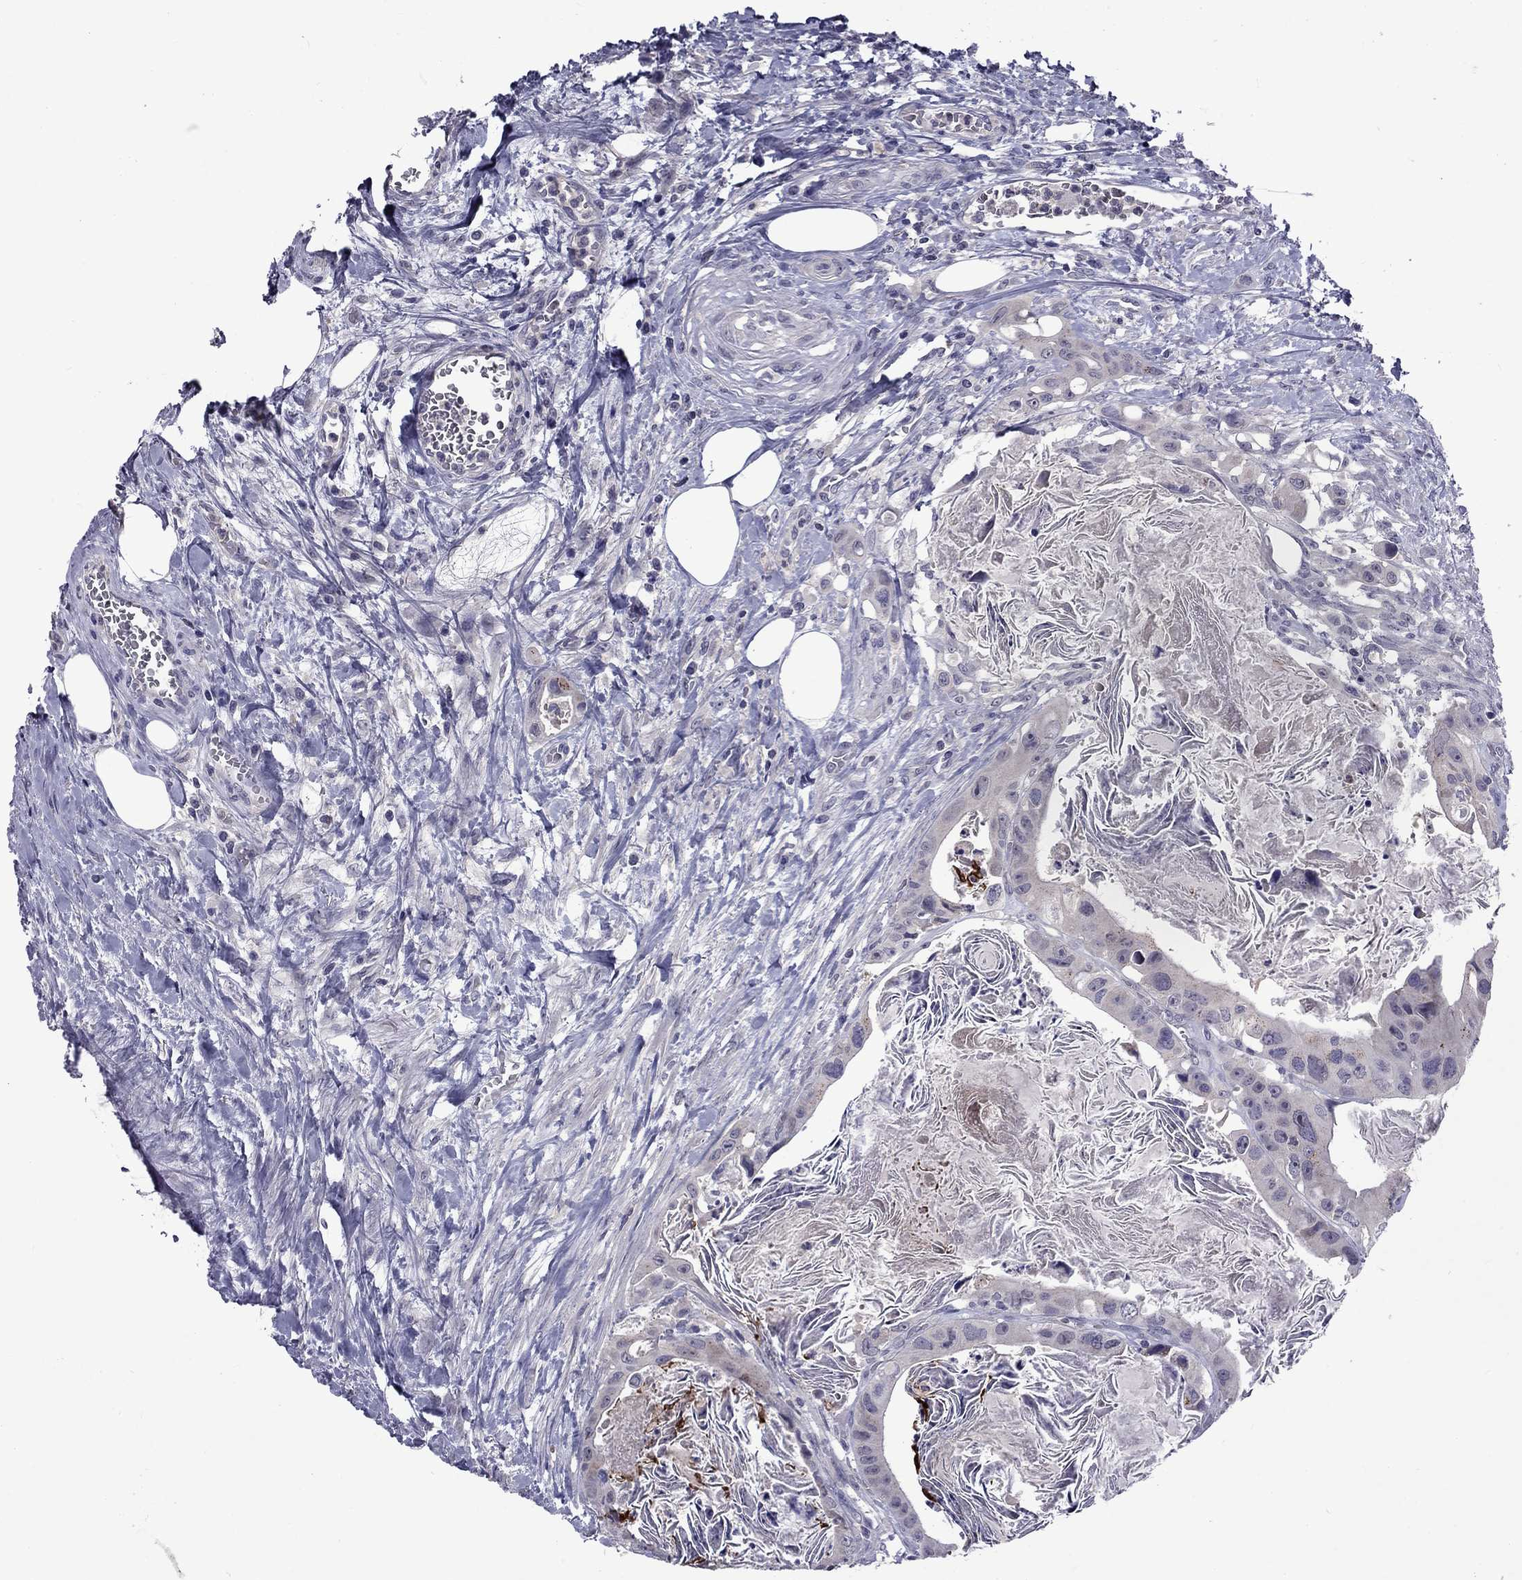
{"staining": {"intensity": "negative", "quantity": "none", "location": "none"}, "tissue": "colorectal cancer", "cell_type": "Tumor cells", "image_type": "cancer", "snomed": [{"axis": "morphology", "description": "Adenocarcinoma, NOS"}, {"axis": "topography", "description": "Rectum"}], "caption": "Histopathology image shows no protein staining in tumor cells of colorectal cancer tissue.", "gene": "SNTA1", "patient": {"sex": "male", "age": 64}}